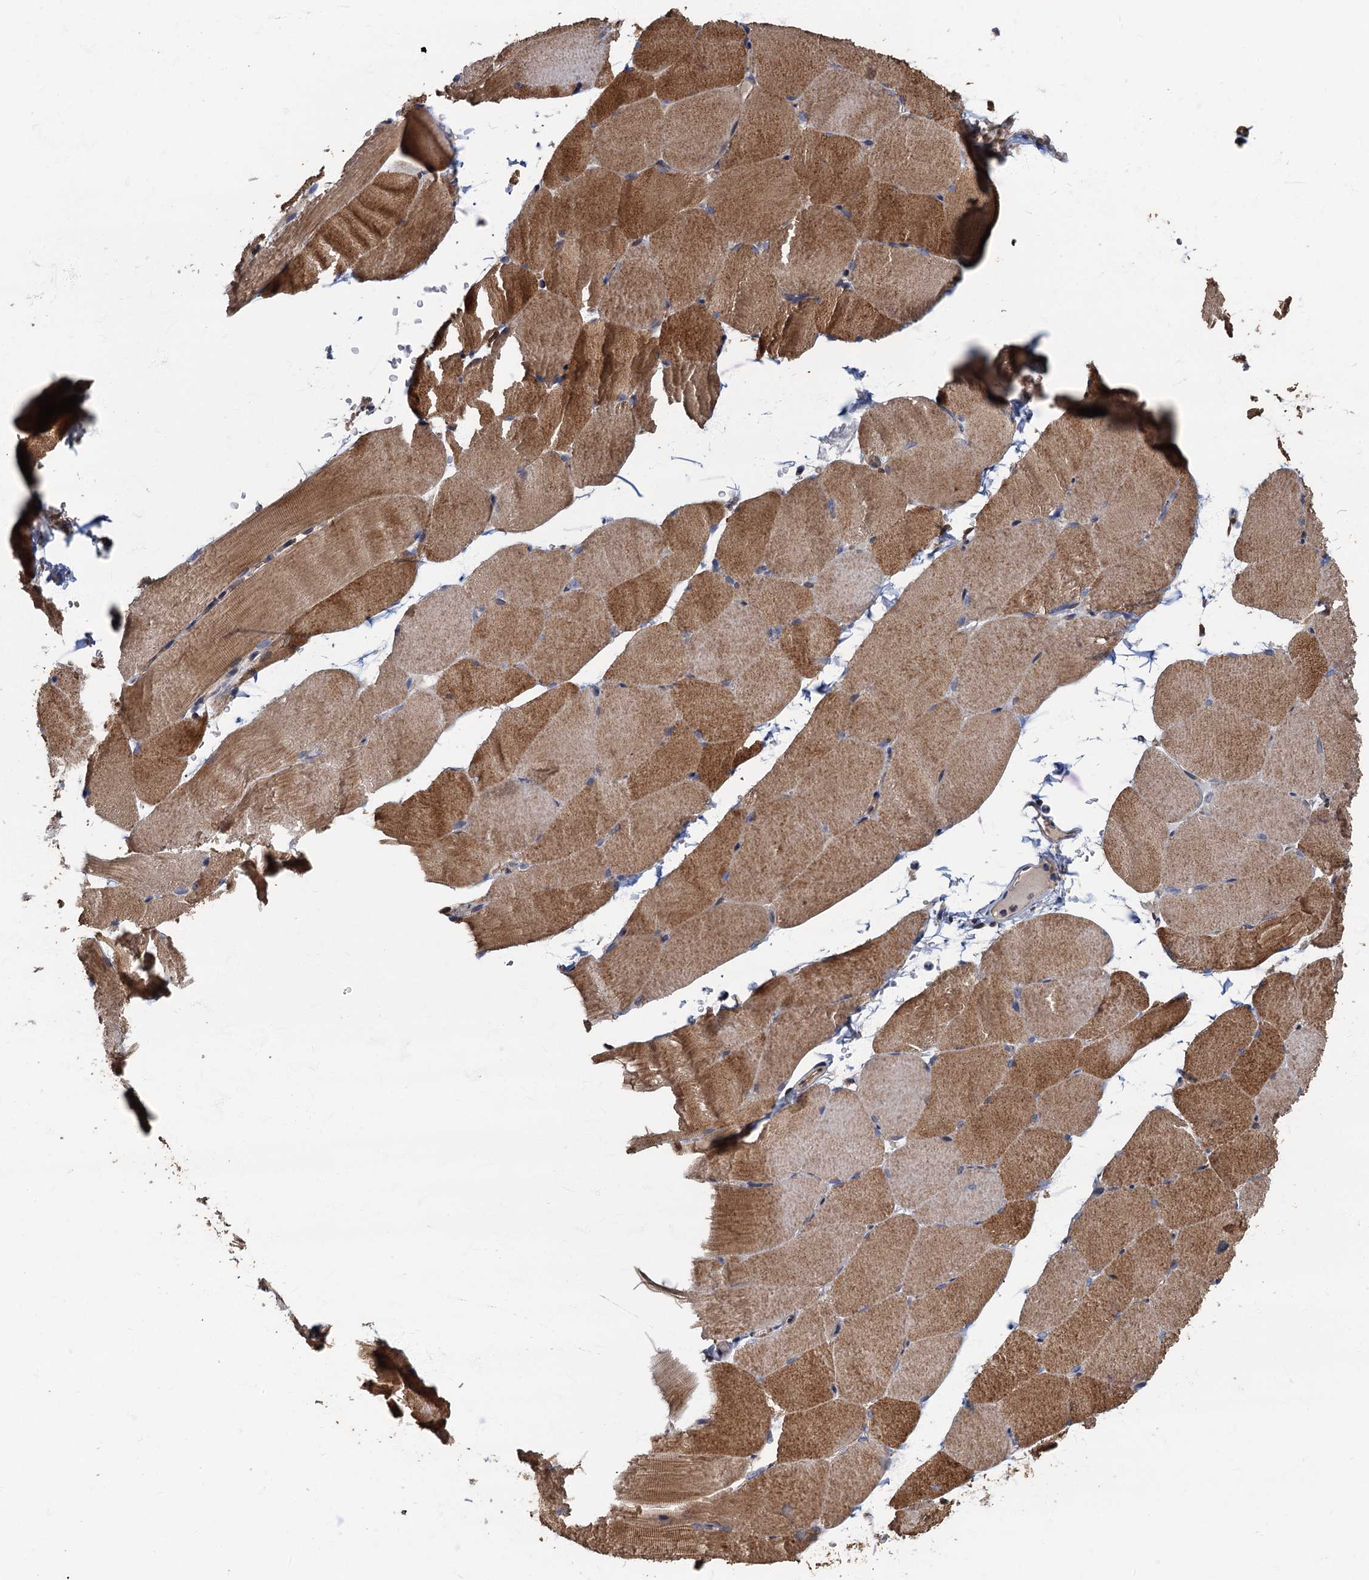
{"staining": {"intensity": "moderate", "quantity": ">75%", "location": "cytoplasmic/membranous"}, "tissue": "skeletal muscle", "cell_type": "Myocytes", "image_type": "normal", "snomed": [{"axis": "morphology", "description": "Normal tissue, NOS"}, {"axis": "topography", "description": "Skeletal muscle"}, {"axis": "topography", "description": "Parathyroid gland"}], "caption": "Skeletal muscle was stained to show a protein in brown. There is medium levels of moderate cytoplasmic/membranous positivity in approximately >75% of myocytes. The protein is stained brown, and the nuclei are stained in blue (DAB IHC with brightfield microscopy, high magnification).", "gene": "CKAP2L", "patient": {"sex": "female", "age": 37}}